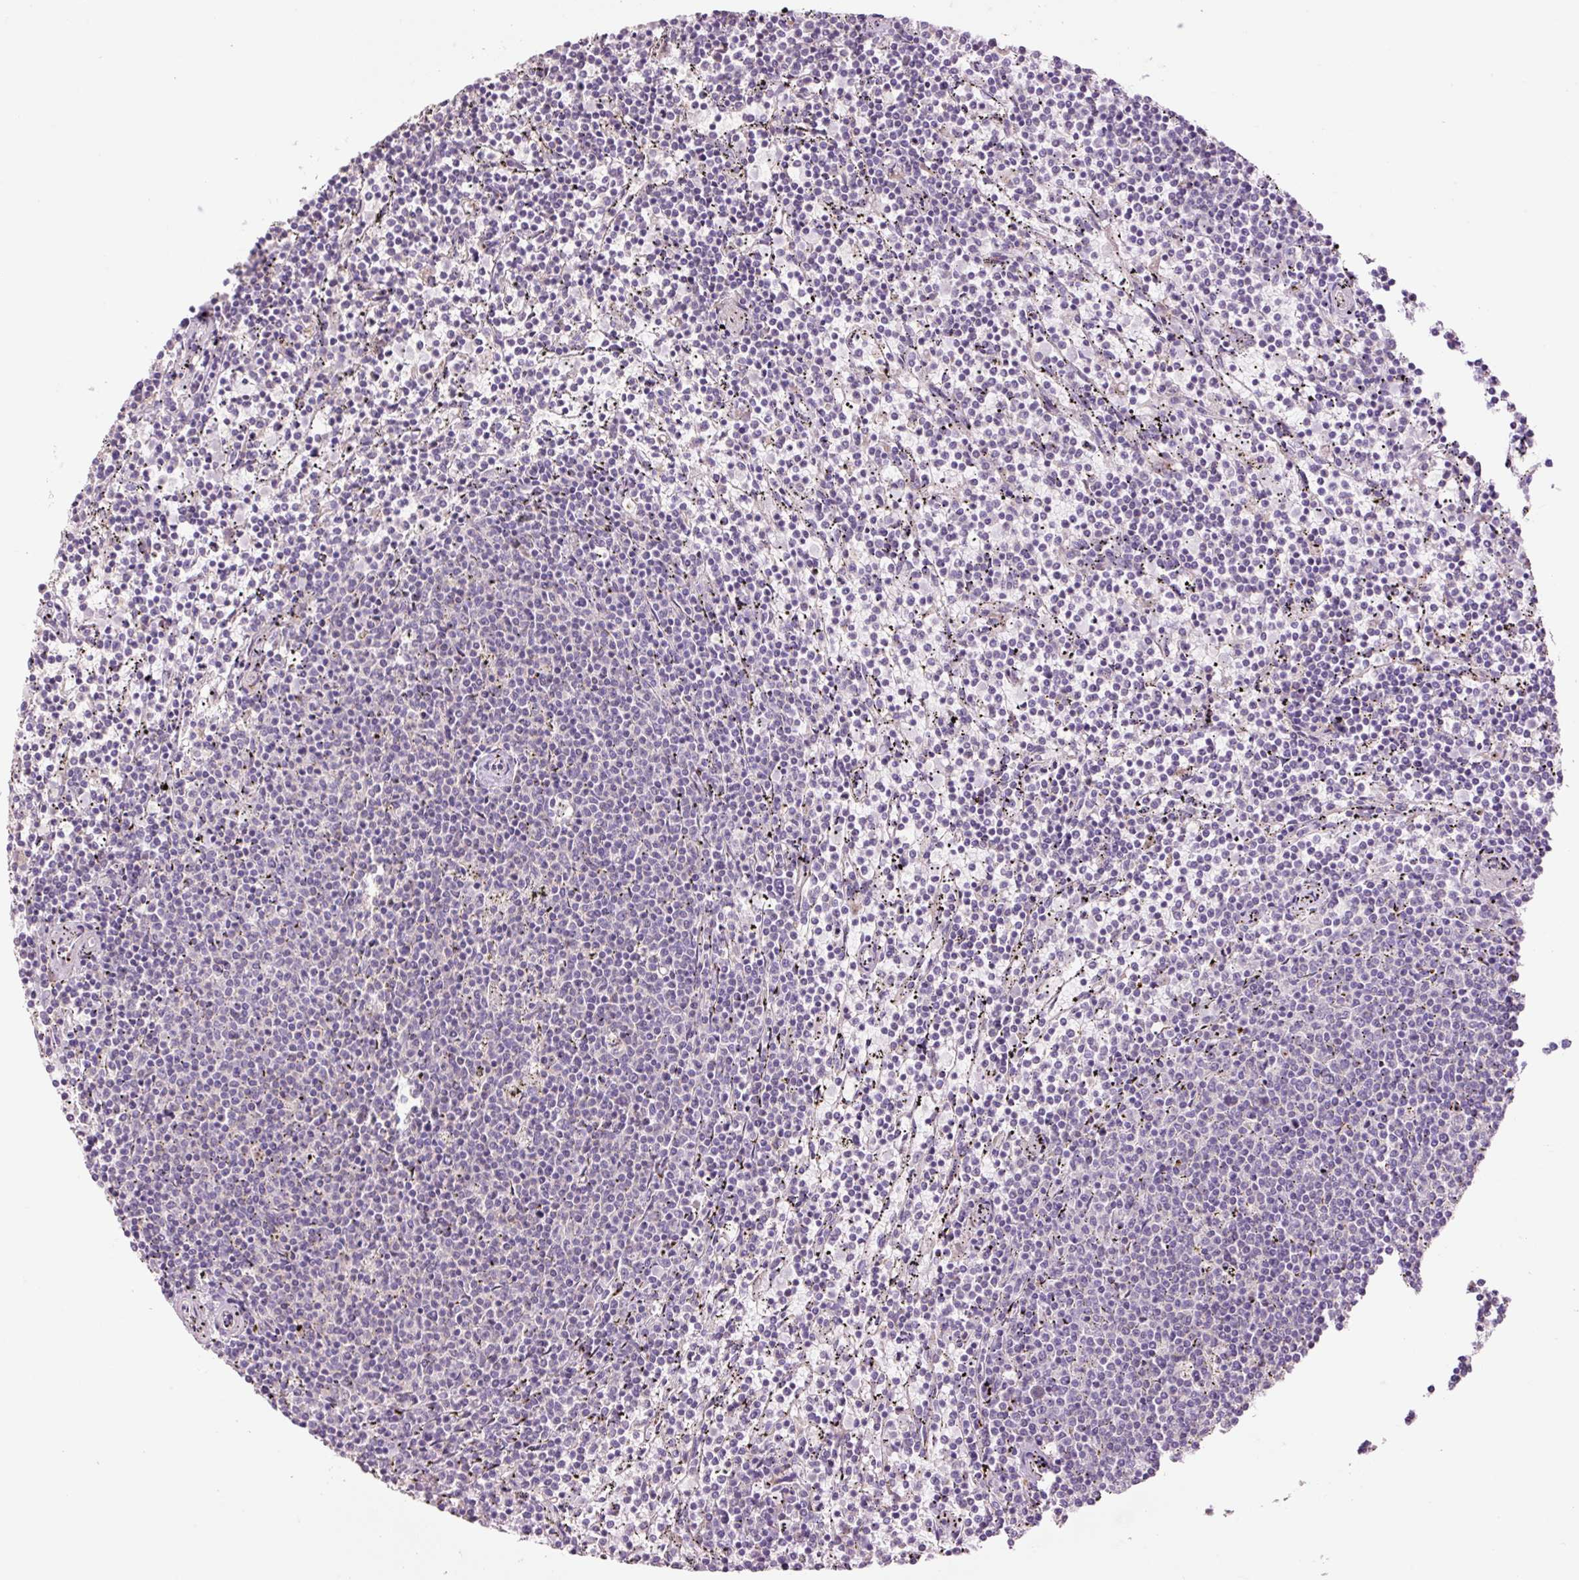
{"staining": {"intensity": "negative", "quantity": "none", "location": "none"}, "tissue": "lymphoma", "cell_type": "Tumor cells", "image_type": "cancer", "snomed": [{"axis": "morphology", "description": "Malignant lymphoma, non-Hodgkin's type, Low grade"}, {"axis": "topography", "description": "Spleen"}], "caption": "This is a micrograph of IHC staining of lymphoma, which shows no expression in tumor cells.", "gene": "HAX1", "patient": {"sex": "female", "age": 50}}